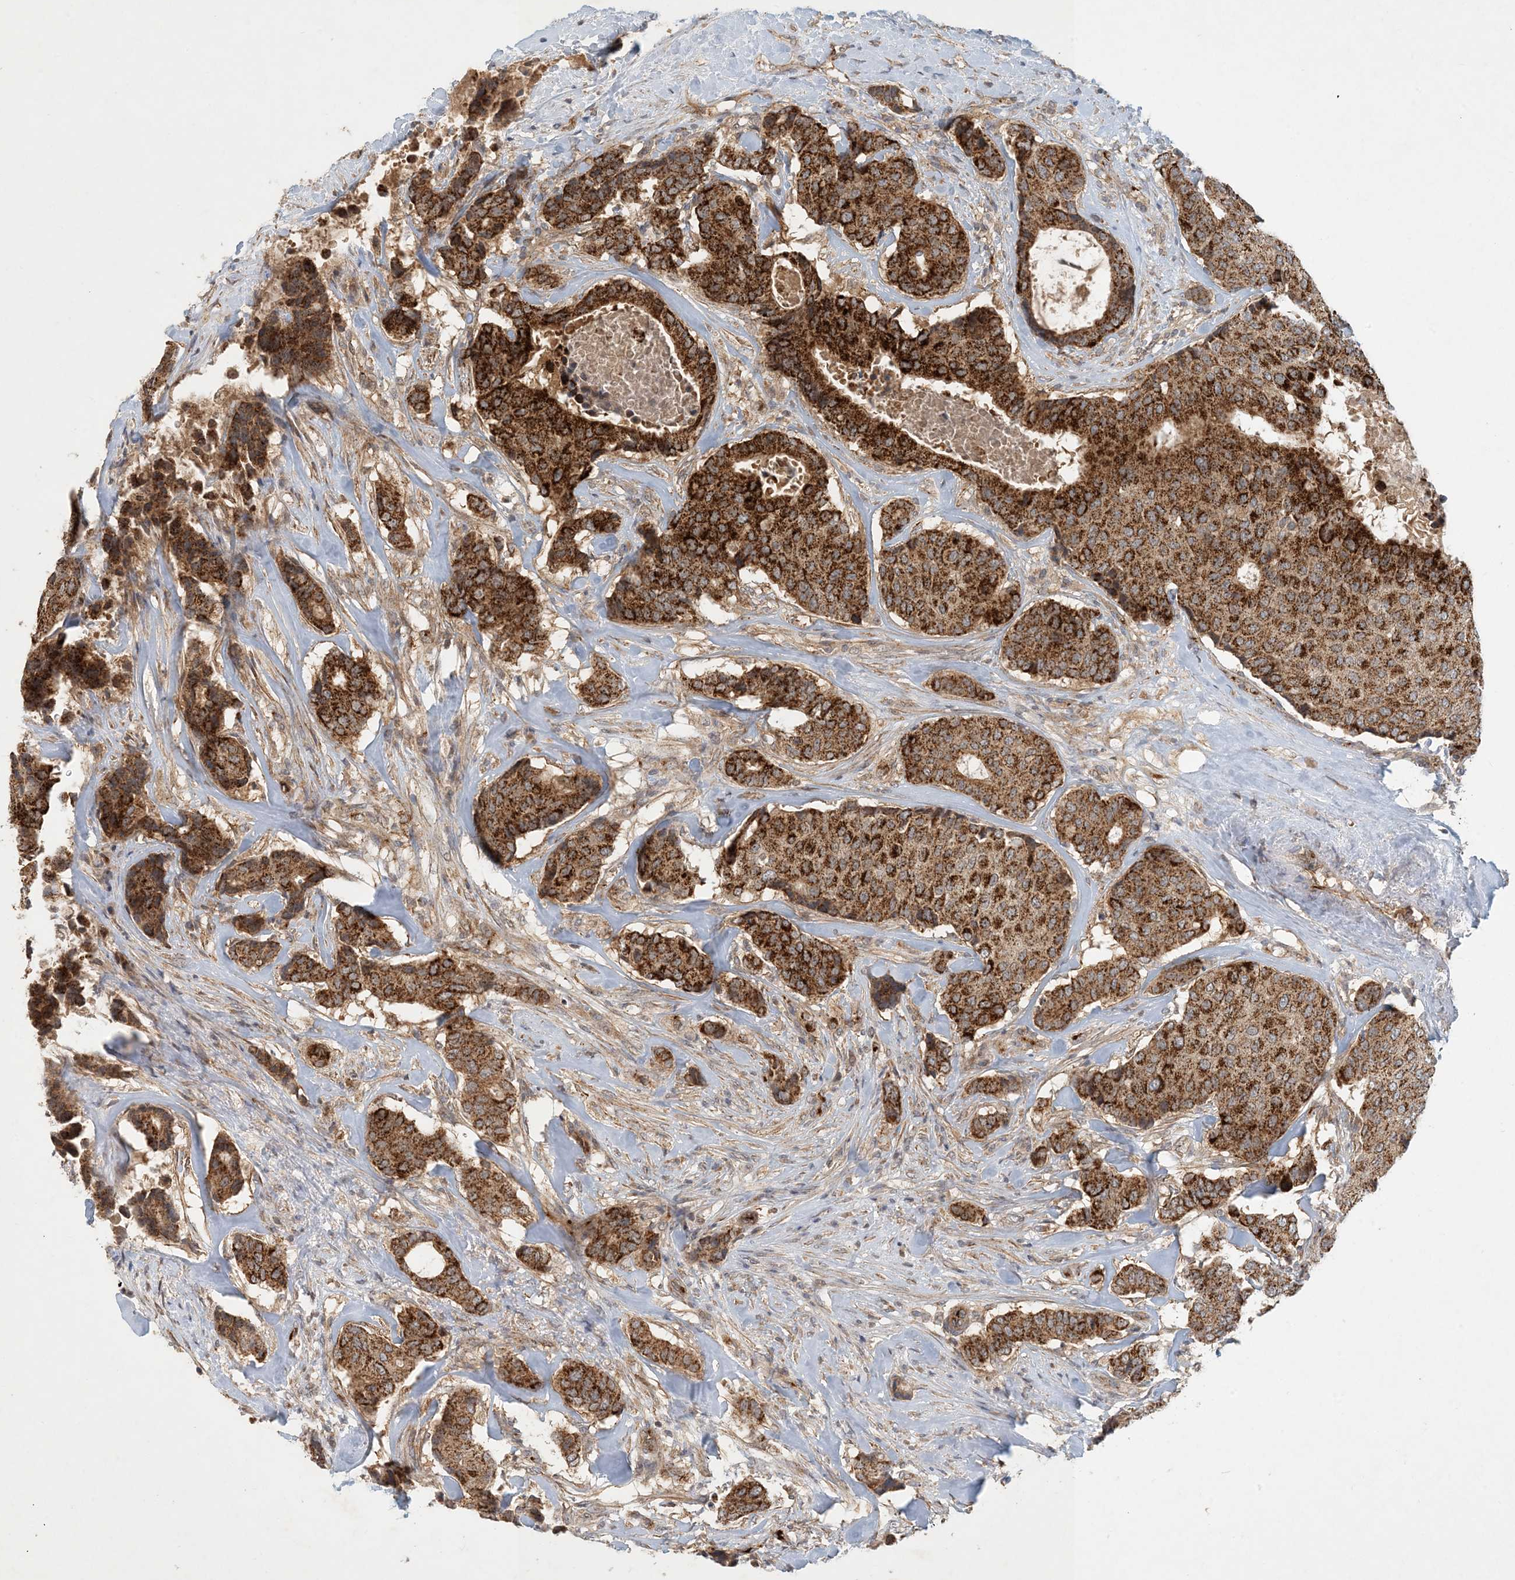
{"staining": {"intensity": "strong", "quantity": ">75%", "location": "cytoplasmic/membranous"}, "tissue": "breast cancer", "cell_type": "Tumor cells", "image_type": "cancer", "snomed": [{"axis": "morphology", "description": "Duct carcinoma"}, {"axis": "topography", "description": "Breast"}], "caption": "An immunohistochemistry photomicrograph of neoplastic tissue is shown. Protein staining in brown highlights strong cytoplasmic/membranous positivity in breast cancer within tumor cells.", "gene": "ZBTB3", "patient": {"sex": "female", "age": 75}}